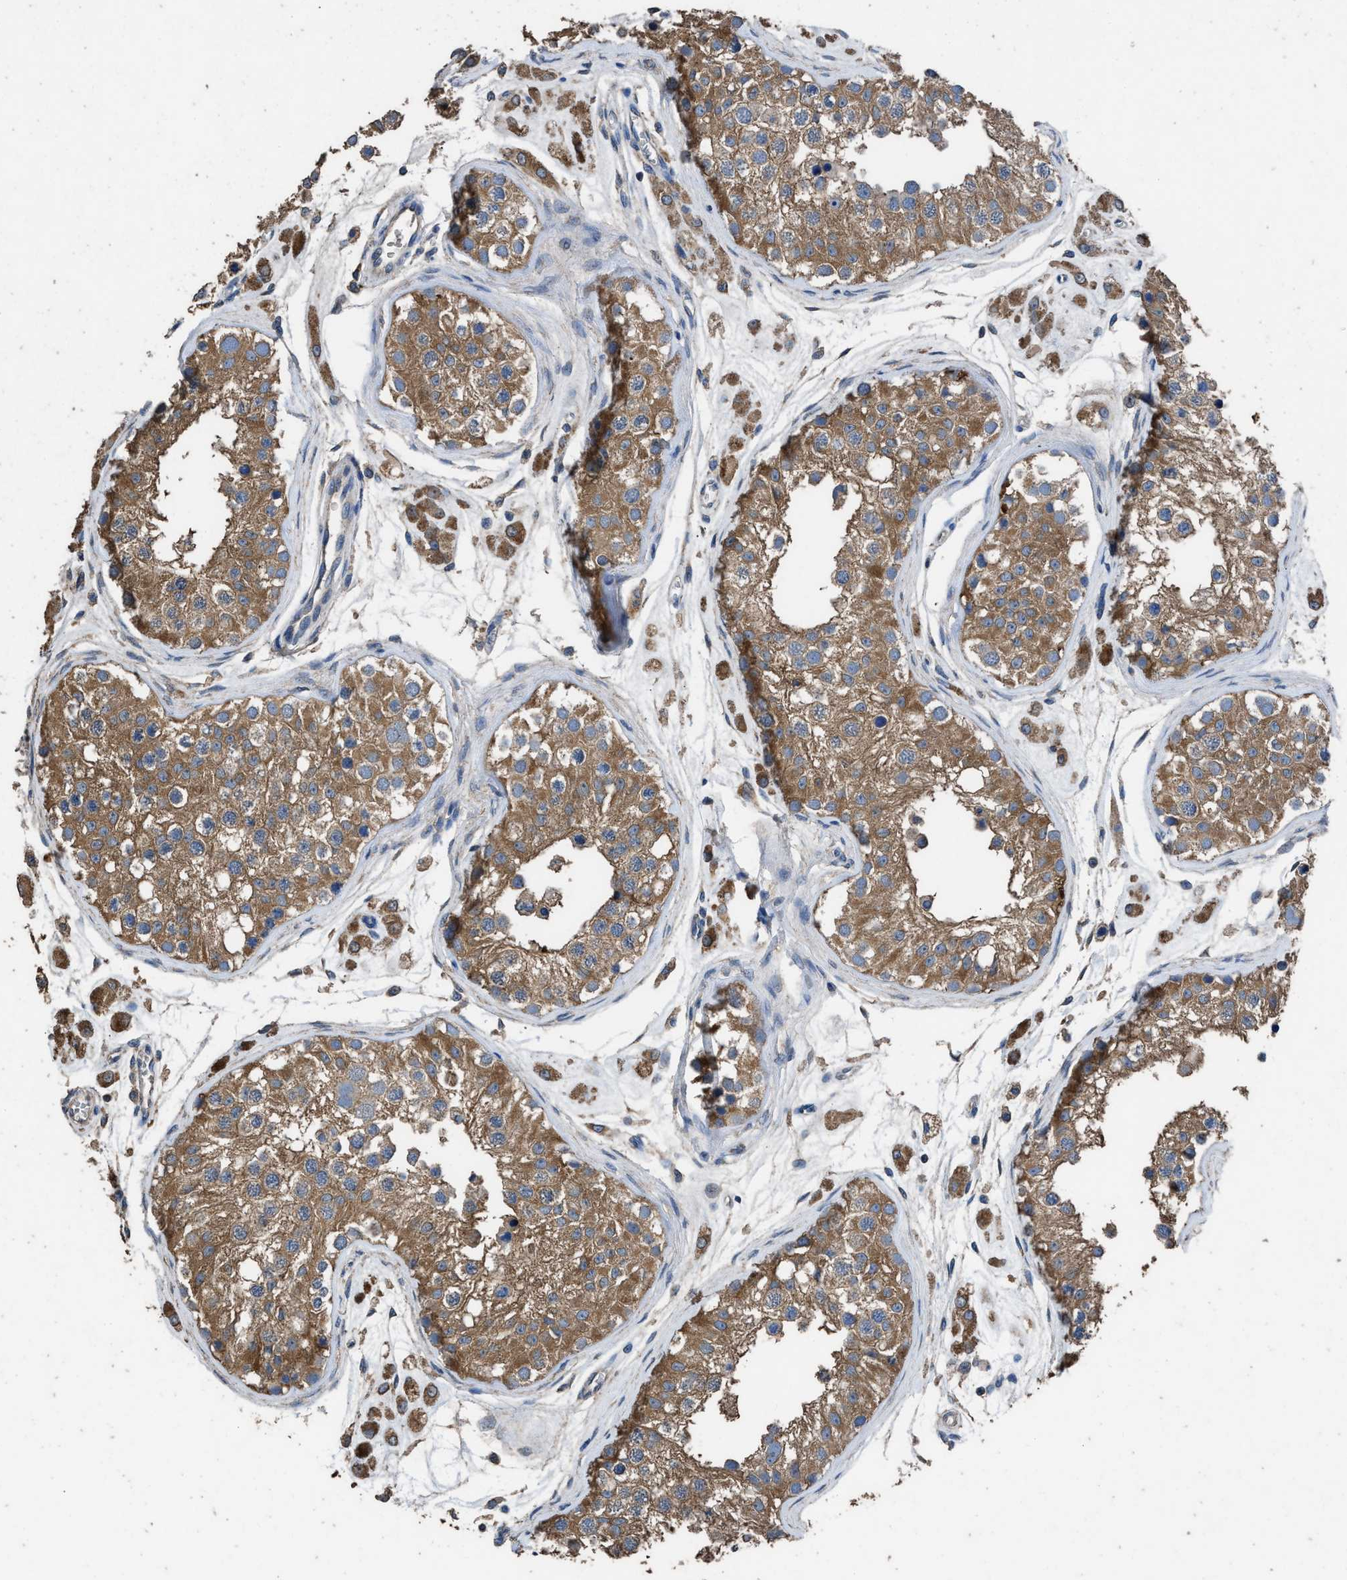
{"staining": {"intensity": "moderate", "quantity": ">75%", "location": "cytoplasmic/membranous"}, "tissue": "testis", "cell_type": "Cells in seminiferous ducts", "image_type": "normal", "snomed": [{"axis": "morphology", "description": "Normal tissue, NOS"}, {"axis": "morphology", "description": "Adenocarcinoma, metastatic, NOS"}, {"axis": "topography", "description": "Testis"}], "caption": "Protein staining of unremarkable testis displays moderate cytoplasmic/membranous expression in approximately >75% of cells in seminiferous ducts. (DAB (3,3'-diaminobenzidine) = brown stain, brightfield microscopy at high magnification).", "gene": "ITSN1", "patient": {"sex": "male", "age": 26}}